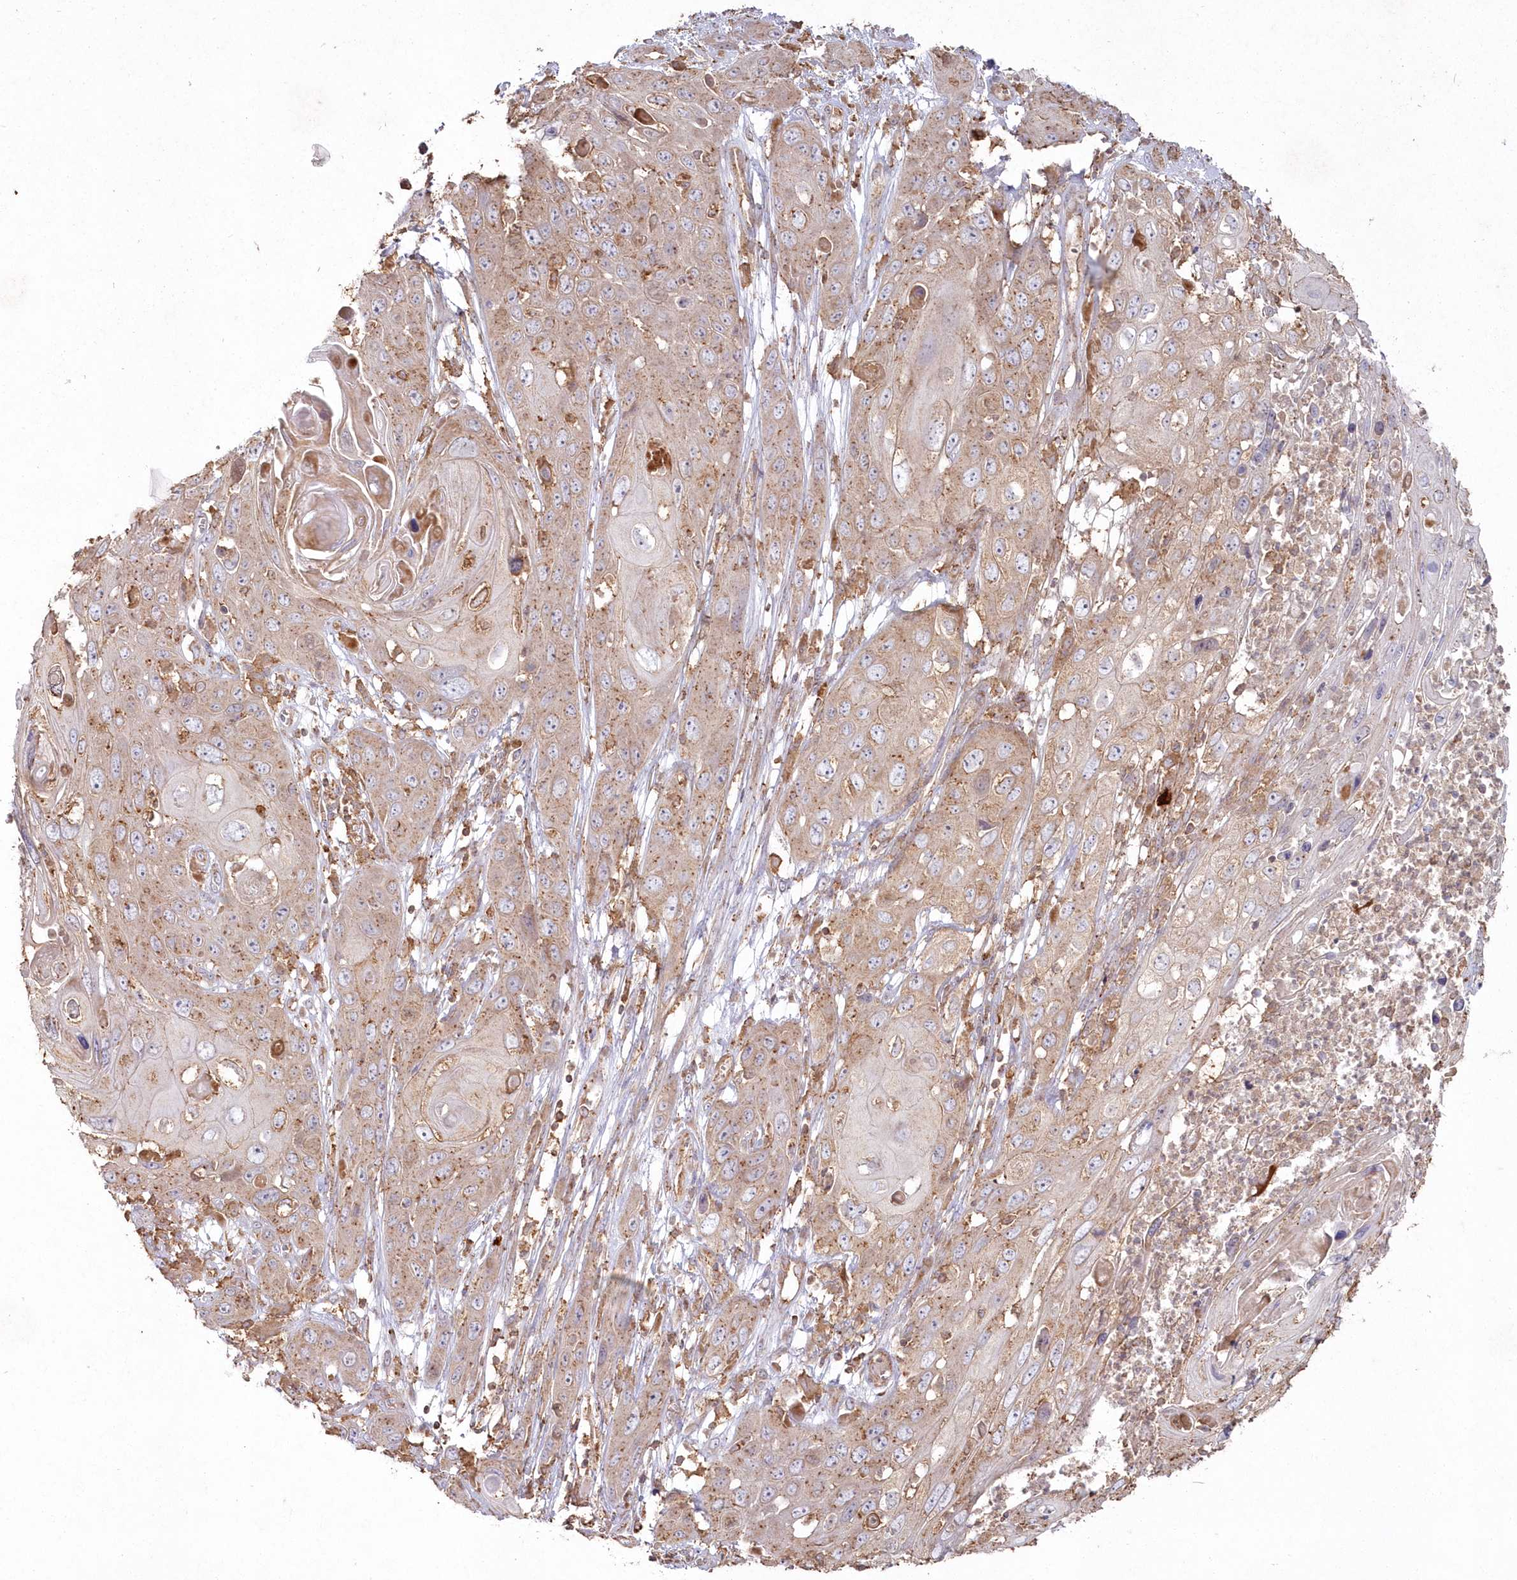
{"staining": {"intensity": "weak", "quantity": ">75%", "location": "cytoplasmic/membranous"}, "tissue": "skin cancer", "cell_type": "Tumor cells", "image_type": "cancer", "snomed": [{"axis": "morphology", "description": "Squamous cell carcinoma, NOS"}, {"axis": "topography", "description": "Skin"}], "caption": "High-power microscopy captured an IHC micrograph of skin cancer, revealing weak cytoplasmic/membranous staining in approximately >75% of tumor cells.", "gene": "ARSB", "patient": {"sex": "male", "age": 55}}